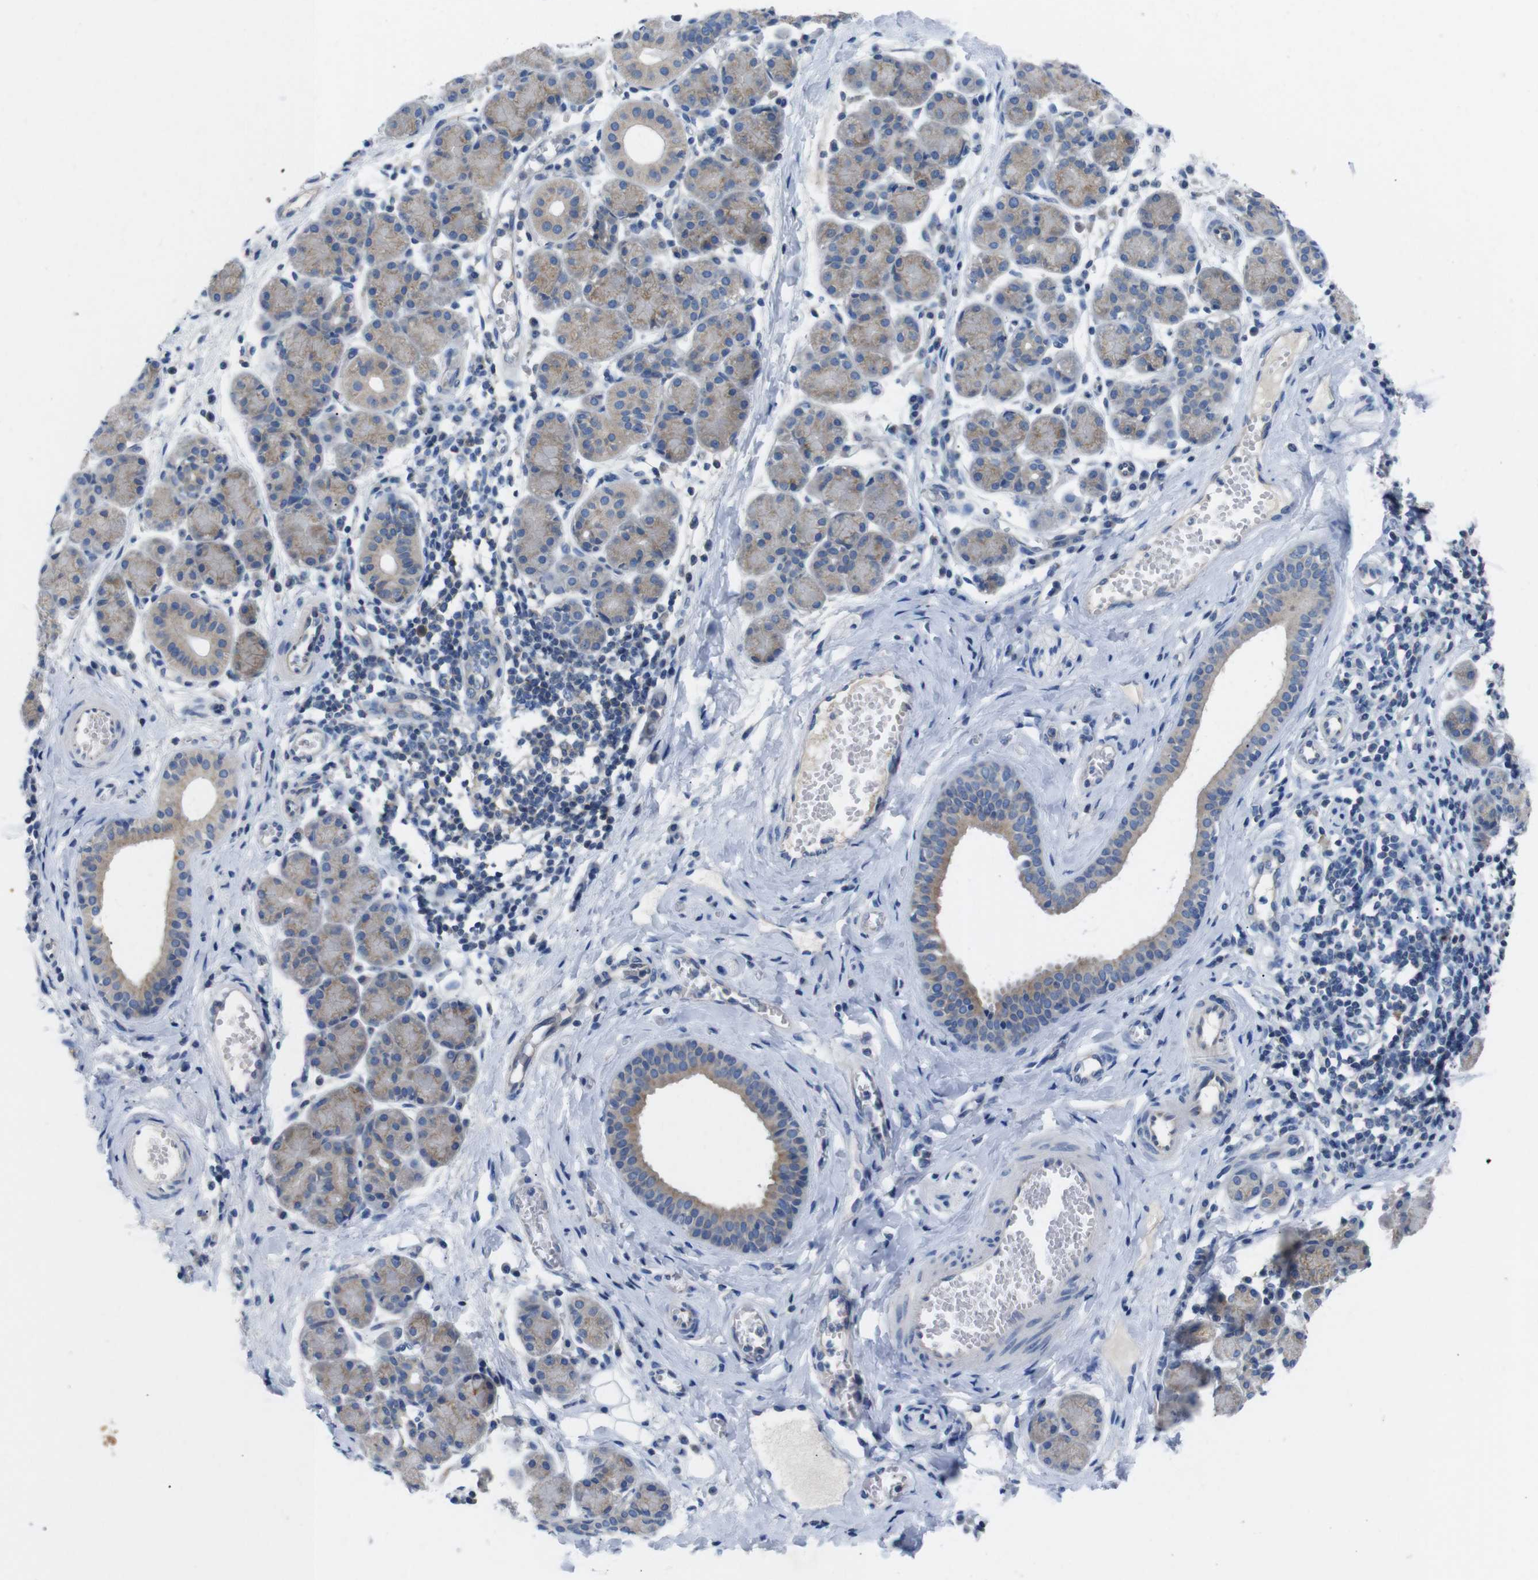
{"staining": {"intensity": "weak", "quantity": "25%-75%", "location": "cytoplasmic/membranous"}, "tissue": "salivary gland", "cell_type": "Glandular cells", "image_type": "normal", "snomed": [{"axis": "morphology", "description": "Normal tissue, NOS"}, {"axis": "morphology", "description": "Inflammation, NOS"}, {"axis": "topography", "description": "Lymph node"}, {"axis": "topography", "description": "Salivary gland"}], "caption": "Immunohistochemical staining of benign salivary gland reveals 25%-75% levels of weak cytoplasmic/membranous protein staining in approximately 25%-75% of glandular cells.", "gene": "DCP1A", "patient": {"sex": "male", "age": 3}}